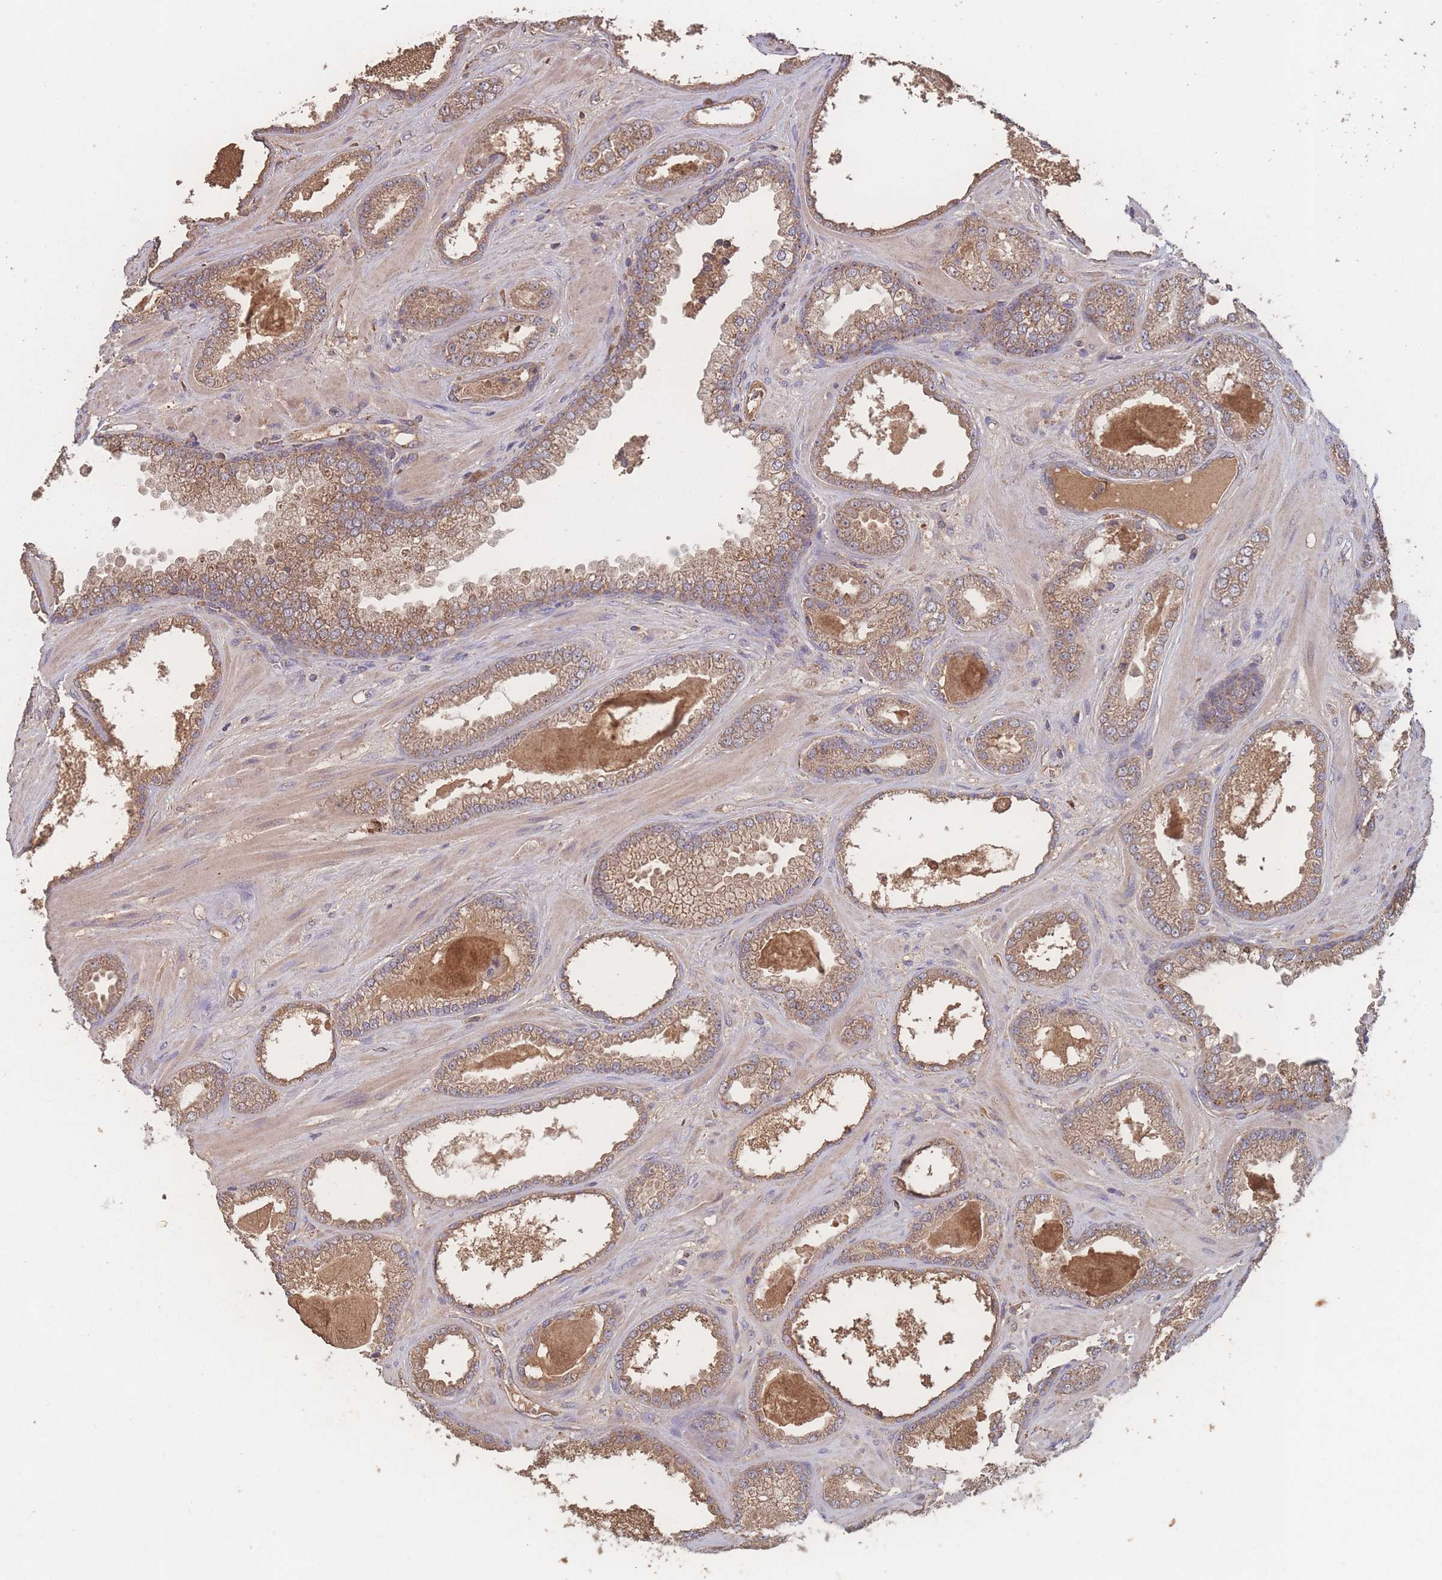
{"staining": {"intensity": "moderate", "quantity": ">75%", "location": "cytoplasmic/membranous"}, "tissue": "prostate cancer", "cell_type": "Tumor cells", "image_type": "cancer", "snomed": [{"axis": "morphology", "description": "Adenocarcinoma, Low grade"}, {"axis": "topography", "description": "Prostate"}], "caption": "Protein staining of prostate cancer tissue exhibits moderate cytoplasmic/membranous expression in approximately >75% of tumor cells.", "gene": "ATXN10", "patient": {"sex": "male", "age": 57}}